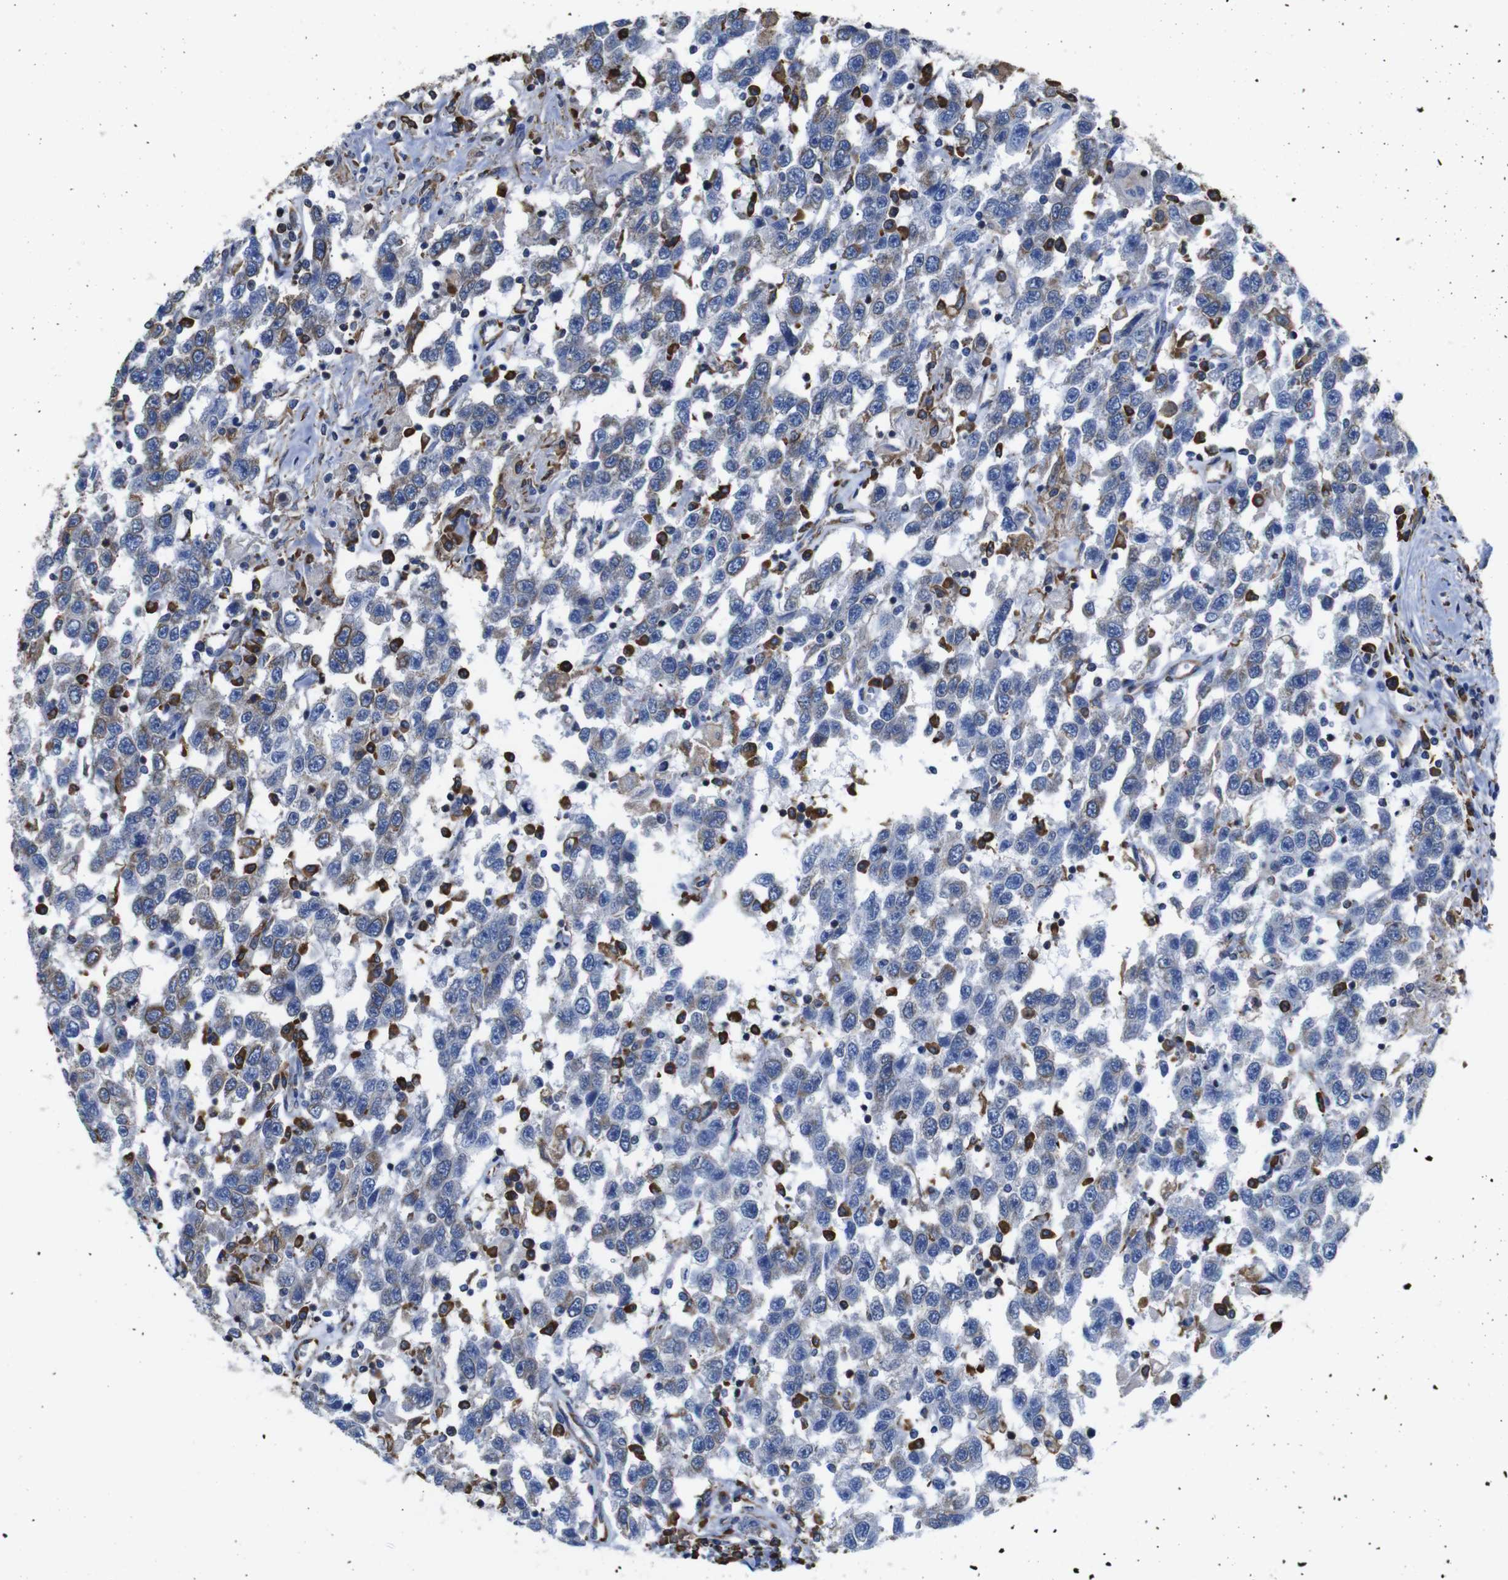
{"staining": {"intensity": "weak", "quantity": "<25%", "location": "cytoplasmic/membranous"}, "tissue": "testis cancer", "cell_type": "Tumor cells", "image_type": "cancer", "snomed": [{"axis": "morphology", "description": "Seminoma, NOS"}, {"axis": "topography", "description": "Testis"}], "caption": "Immunohistochemical staining of seminoma (testis) demonstrates no significant staining in tumor cells. (IHC, brightfield microscopy, high magnification).", "gene": "PPIB", "patient": {"sex": "male", "age": 41}}